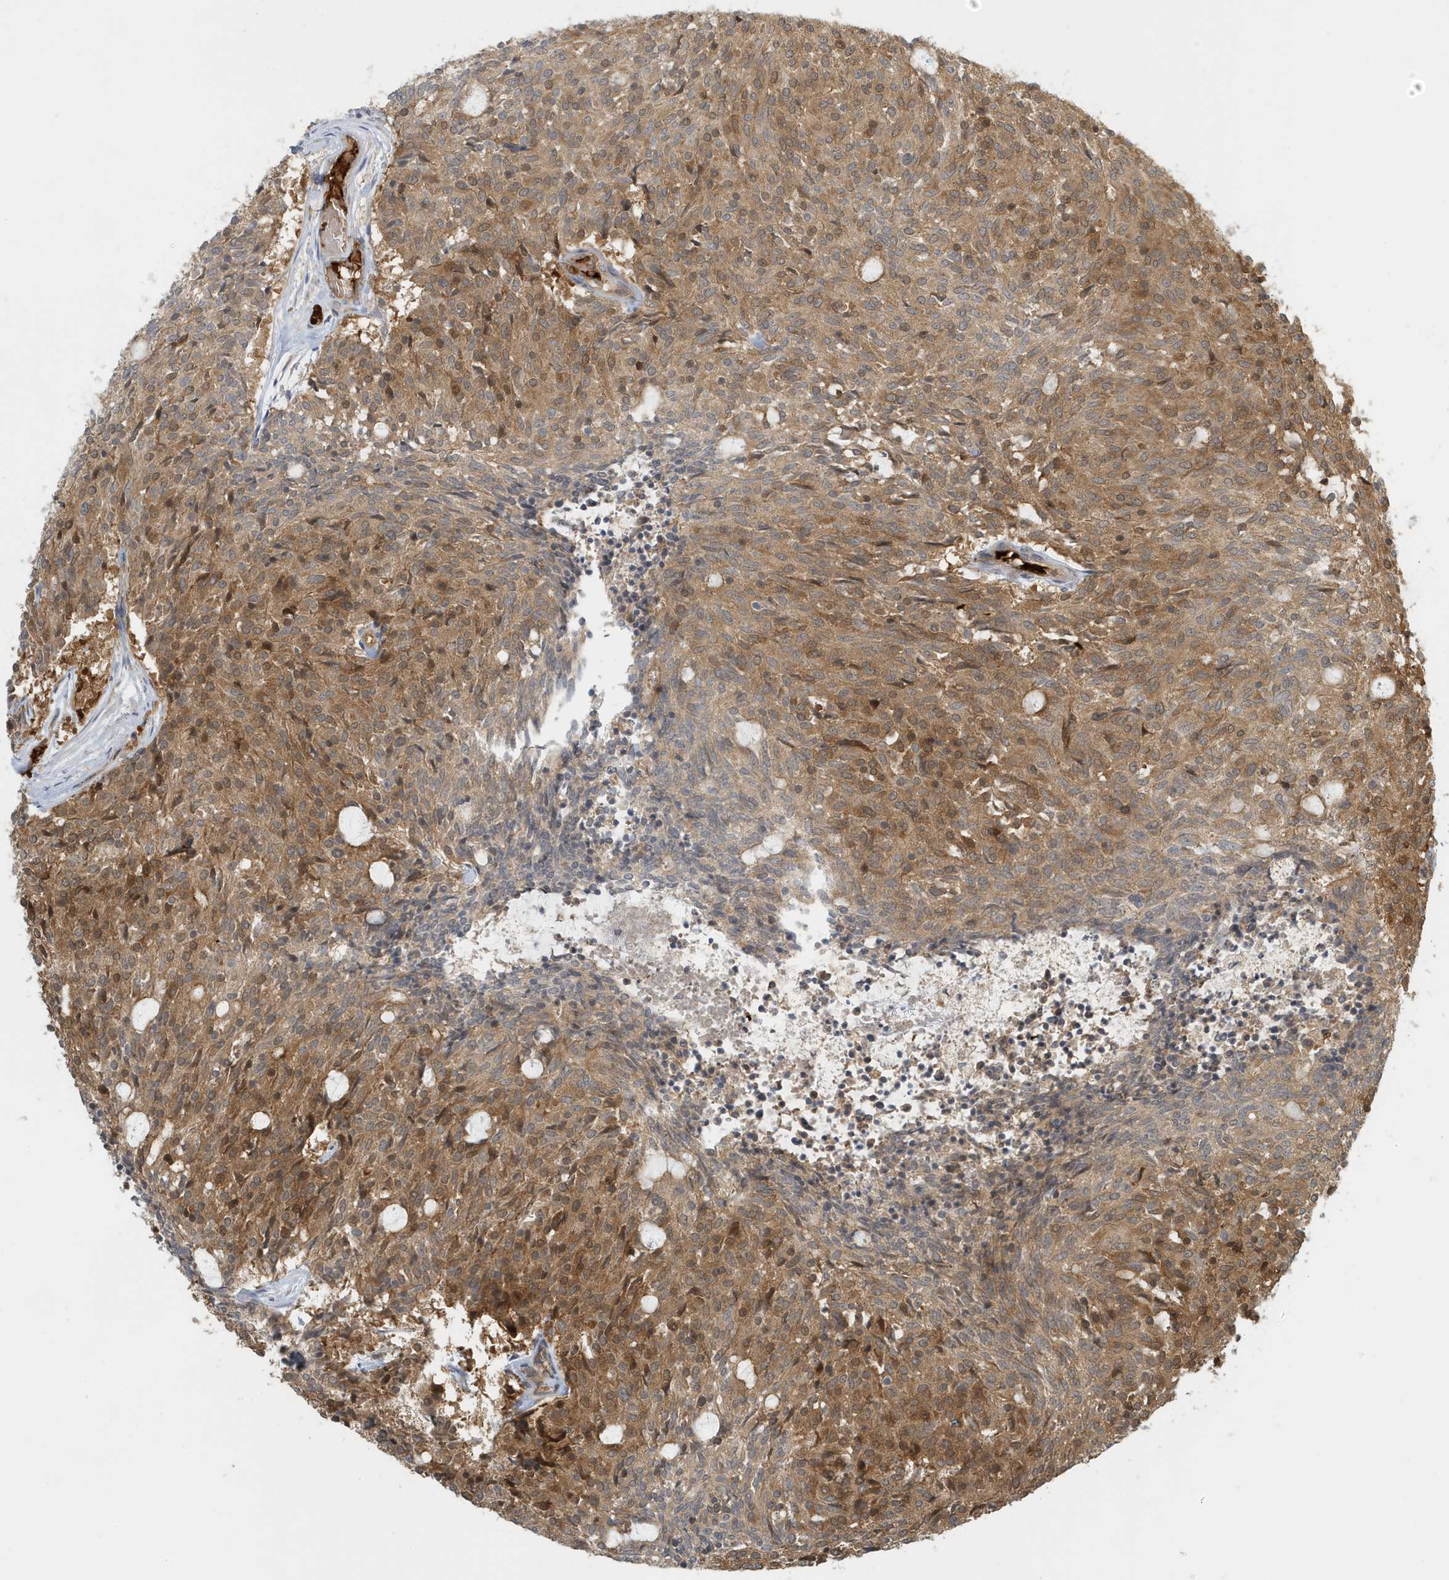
{"staining": {"intensity": "moderate", "quantity": "25%-75%", "location": "cytoplasmic/membranous"}, "tissue": "carcinoid", "cell_type": "Tumor cells", "image_type": "cancer", "snomed": [{"axis": "morphology", "description": "Carcinoid, malignant, NOS"}, {"axis": "topography", "description": "Colon"}], "caption": "This is an image of IHC staining of malignant carcinoid, which shows moderate staining in the cytoplasmic/membranous of tumor cells.", "gene": "FYCO1", "patient": {"sex": "female", "age": 52}}